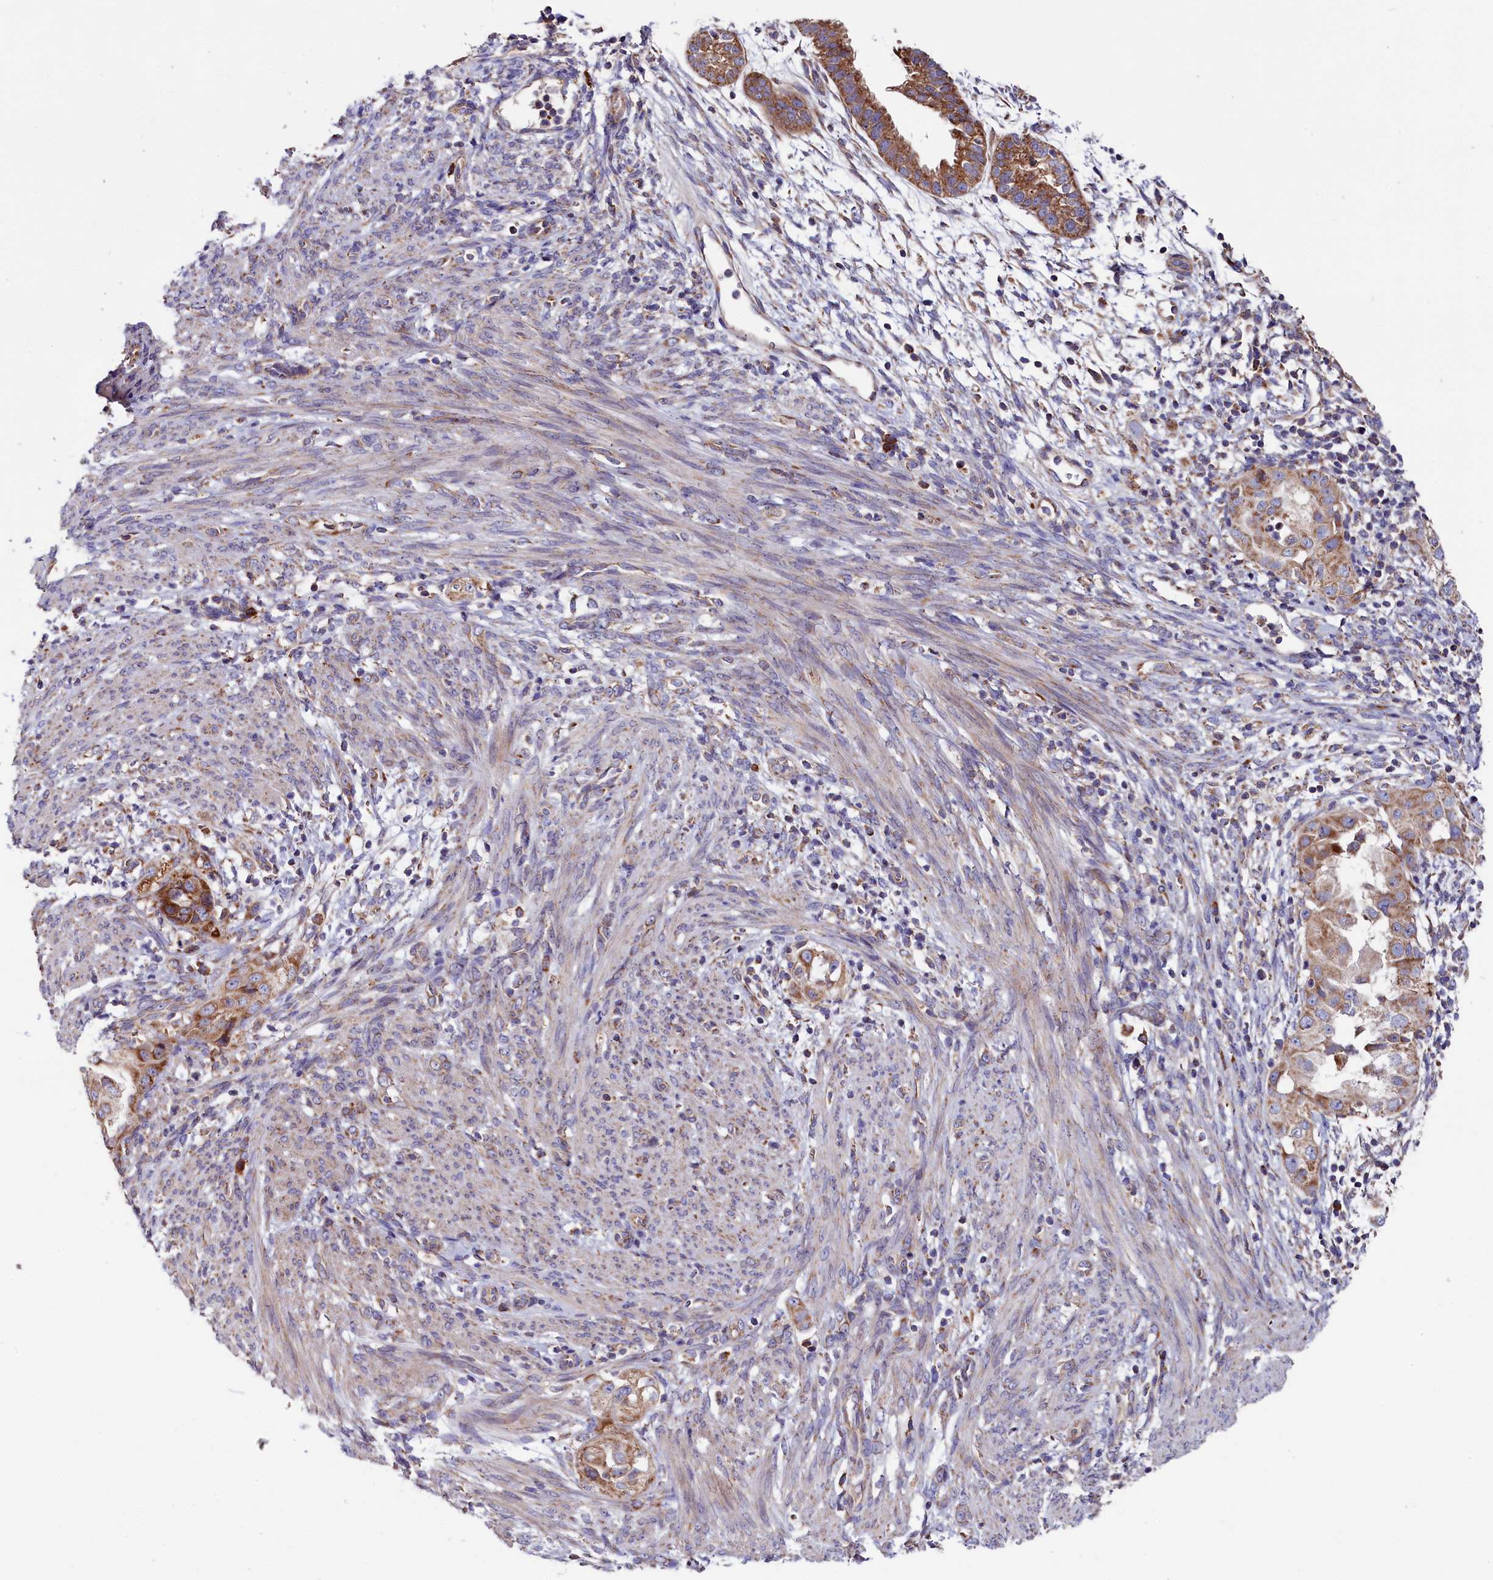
{"staining": {"intensity": "moderate", "quantity": ">75%", "location": "cytoplasmic/membranous"}, "tissue": "endometrial cancer", "cell_type": "Tumor cells", "image_type": "cancer", "snomed": [{"axis": "morphology", "description": "Adenocarcinoma, NOS"}, {"axis": "topography", "description": "Endometrium"}], "caption": "Moderate cytoplasmic/membranous positivity is present in approximately >75% of tumor cells in endometrial adenocarcinoma.", "gene": "ZSWIM1", "patient": {"sex": "female", "age": 85}}